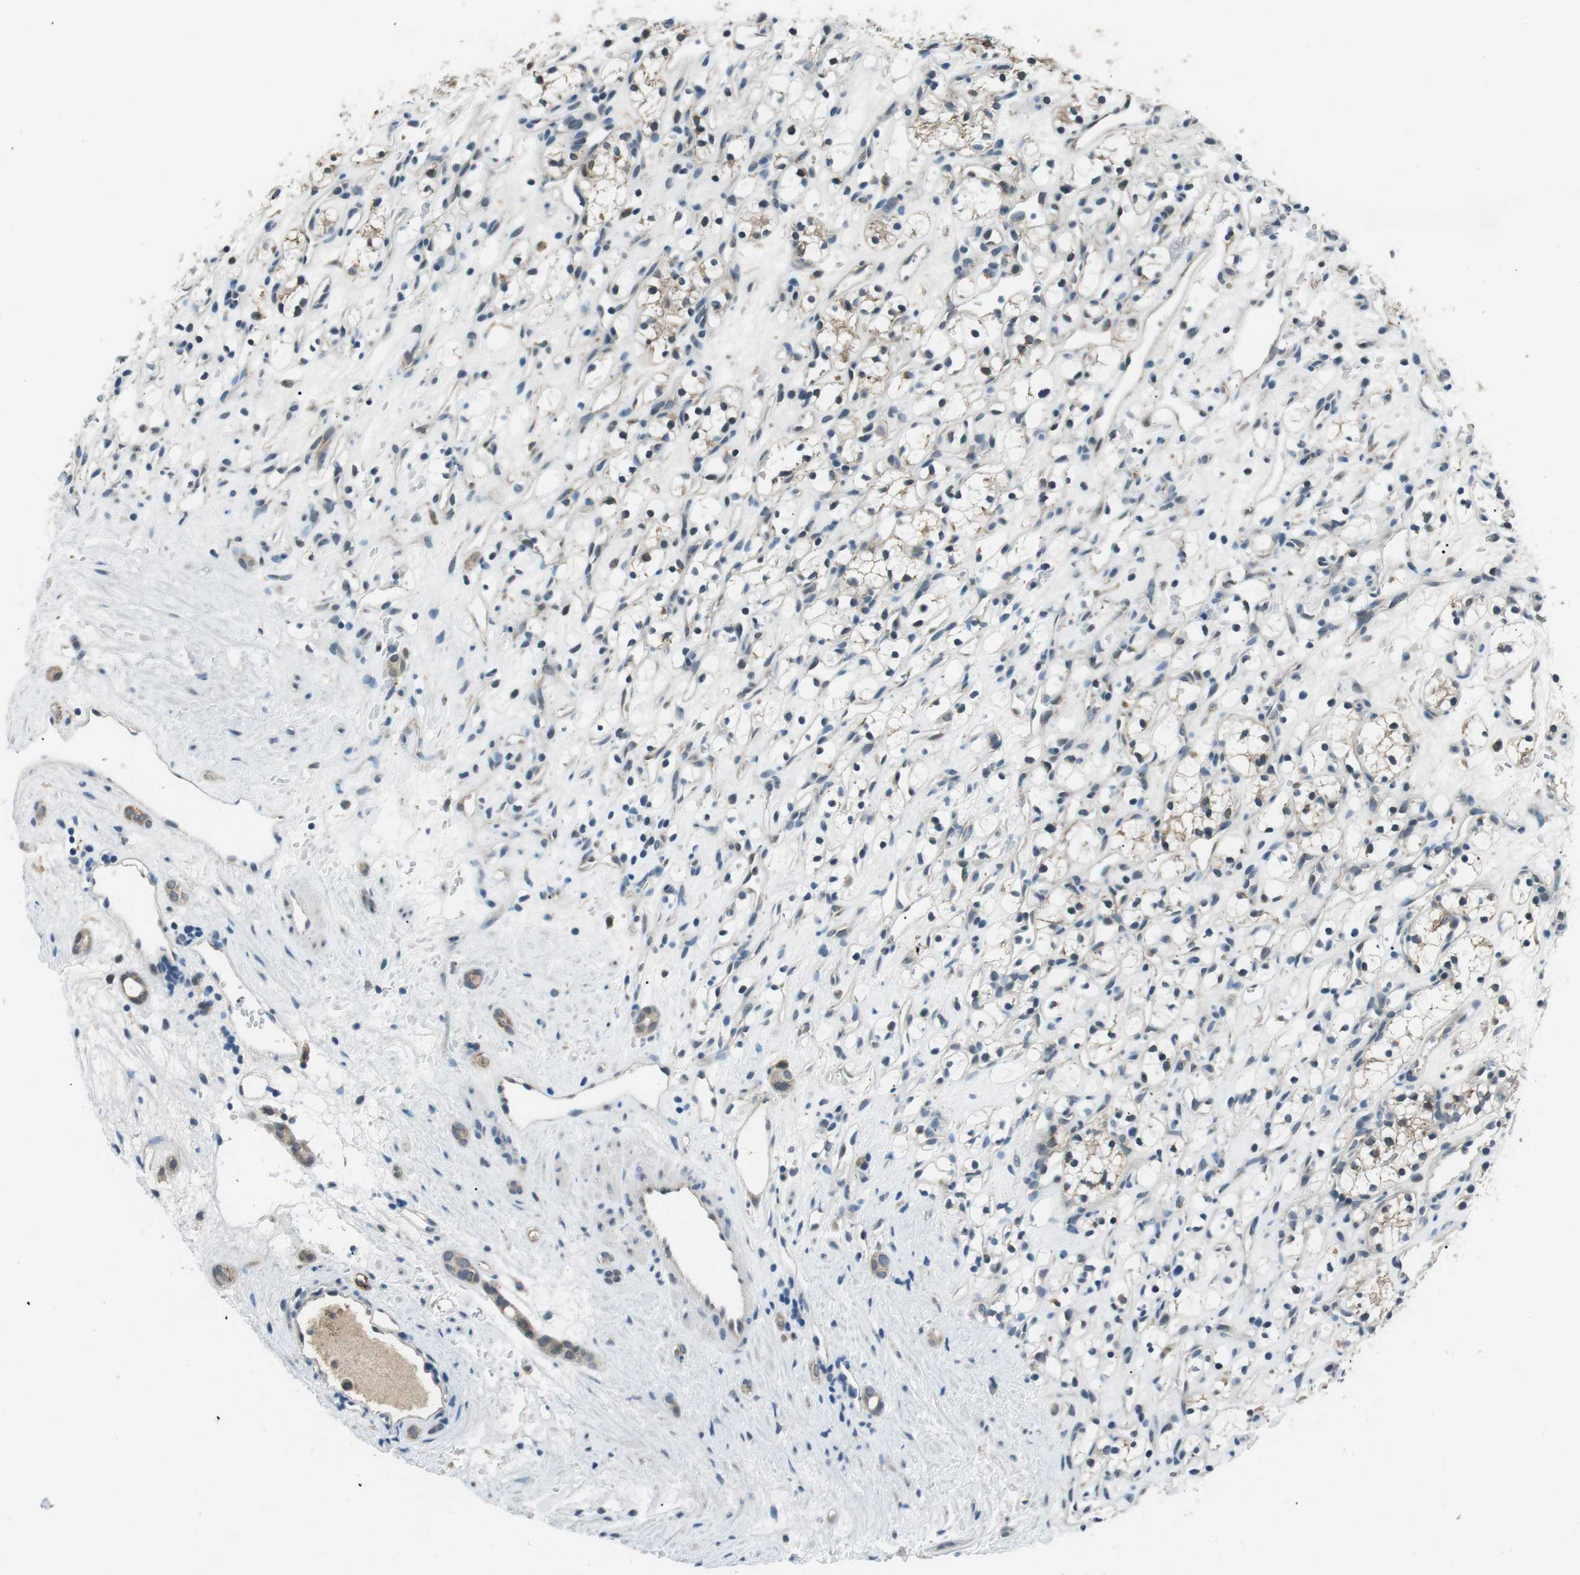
{"staining": {"intensity": "weak", "quantity": "25%-75%", "location": "cytoplasmic/membranous"}, "tissue": "renal cancer", "cell_type": "Tumor cells", "image_type": "cancer", "snomed": [{"axis": "morphology", "description": "Adenocarcinoma, NOS"}, {"axis": "topography", "description": "Kidney"}], "caption": "DAB (3,3'-diaminobenzidine) immunohistochemical staining of renal cancer (adenocarcinoma) reveals weak cytoplasmic/membranous protein positivity in approximately 25%-75% of tumor cells.", "gene": "FAM3B", "patient": {"sex": "female", "age": 60}}